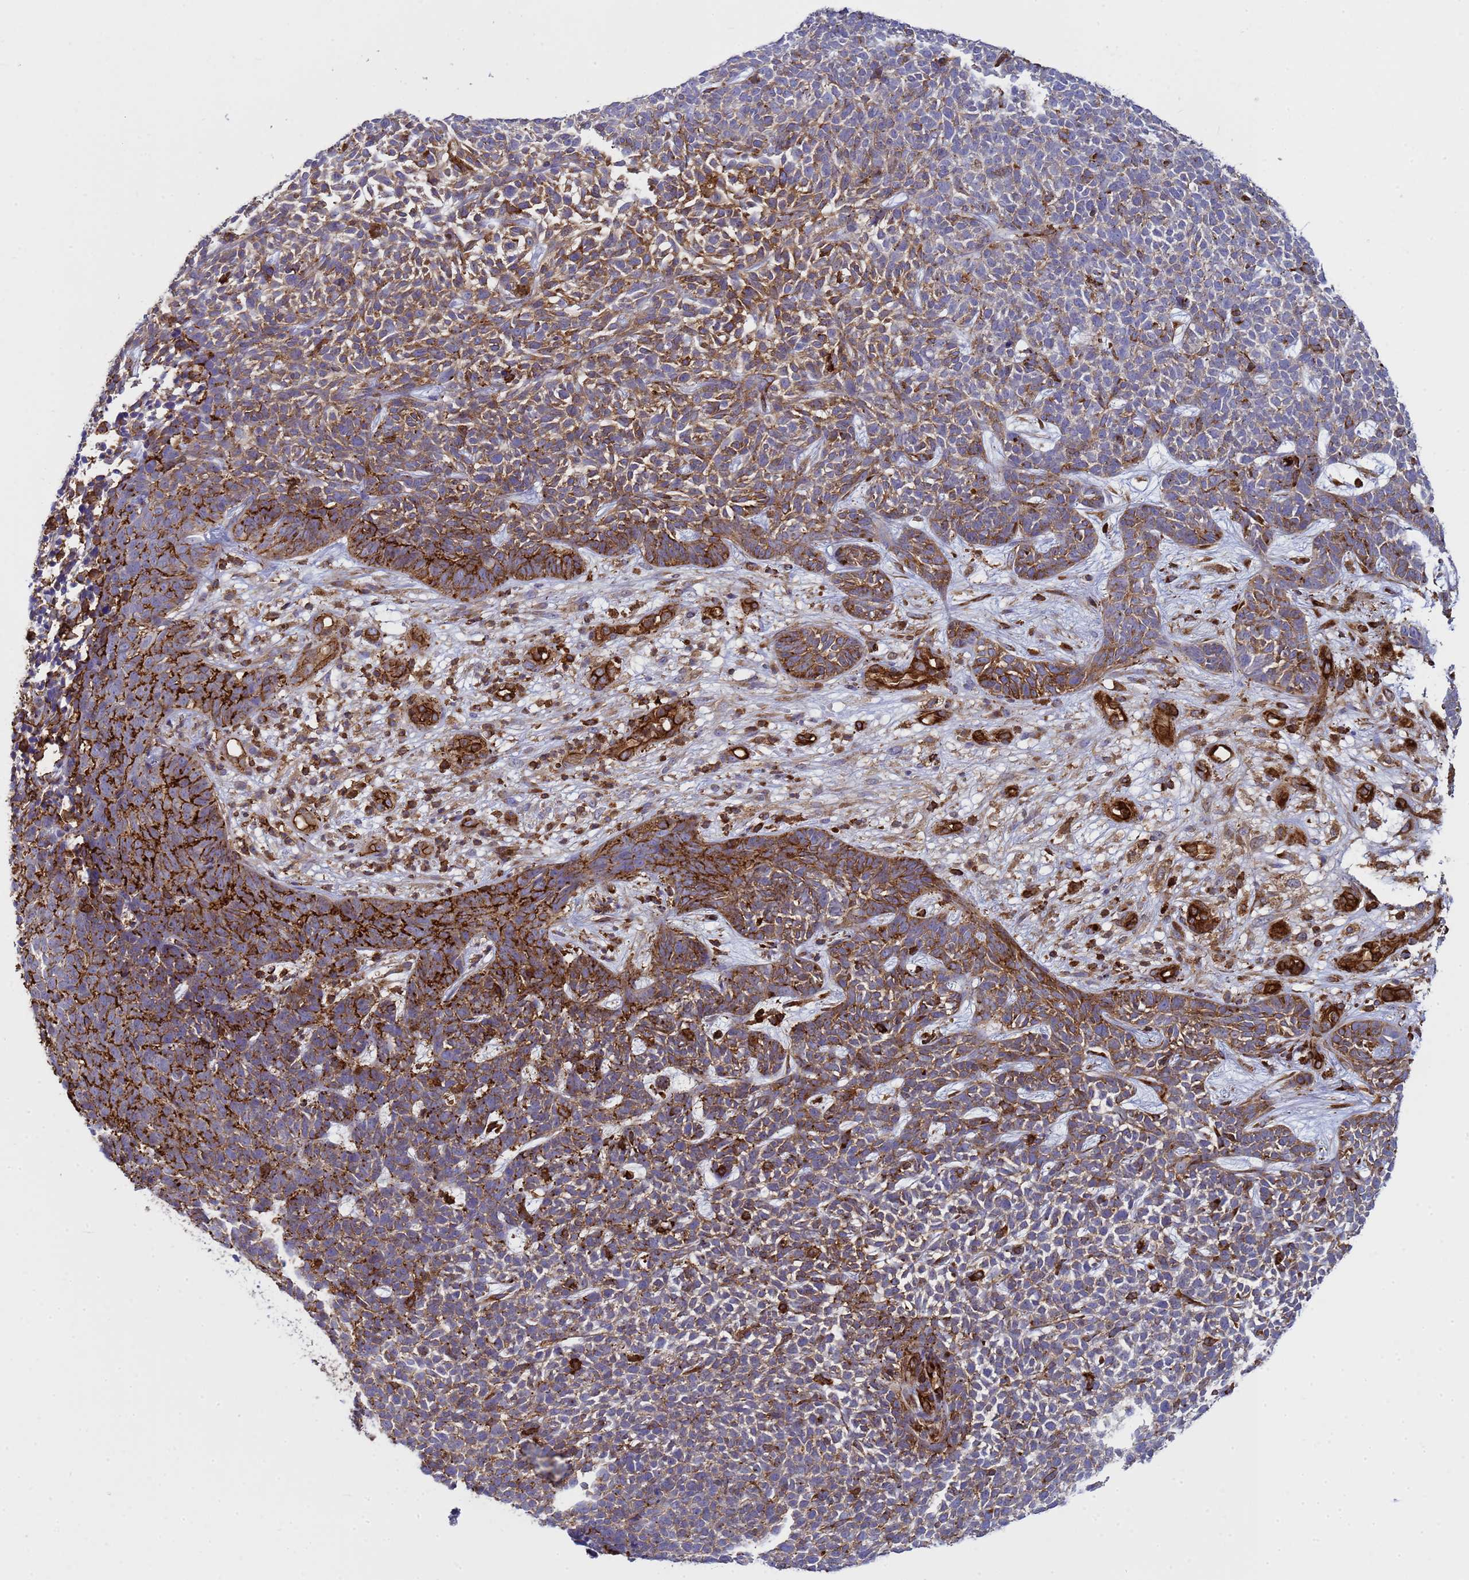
{"staining": {"intensity": "moderate", "quantity": "25%-75%", "location": "cytoplasmic/membranous"}, "tissue": "skin cancer", "cell_type": "Tumor cells", "image_type": "cancer", "snomed": [{"axis": "morphology", "description": "Basal cell carcinoma"}, {"axis": "topography", "description": "Skin"}], "caption": "Moderate cytoplasmic/membranous protein expression is present in about 25%-75% of tumor cells in skin basal cell carcinoma. (Brightfield microscopy of DAB IHC at high magnification).", "gene": "ZBTB8OS", "patient": {"sex": "female", "age": 84}}